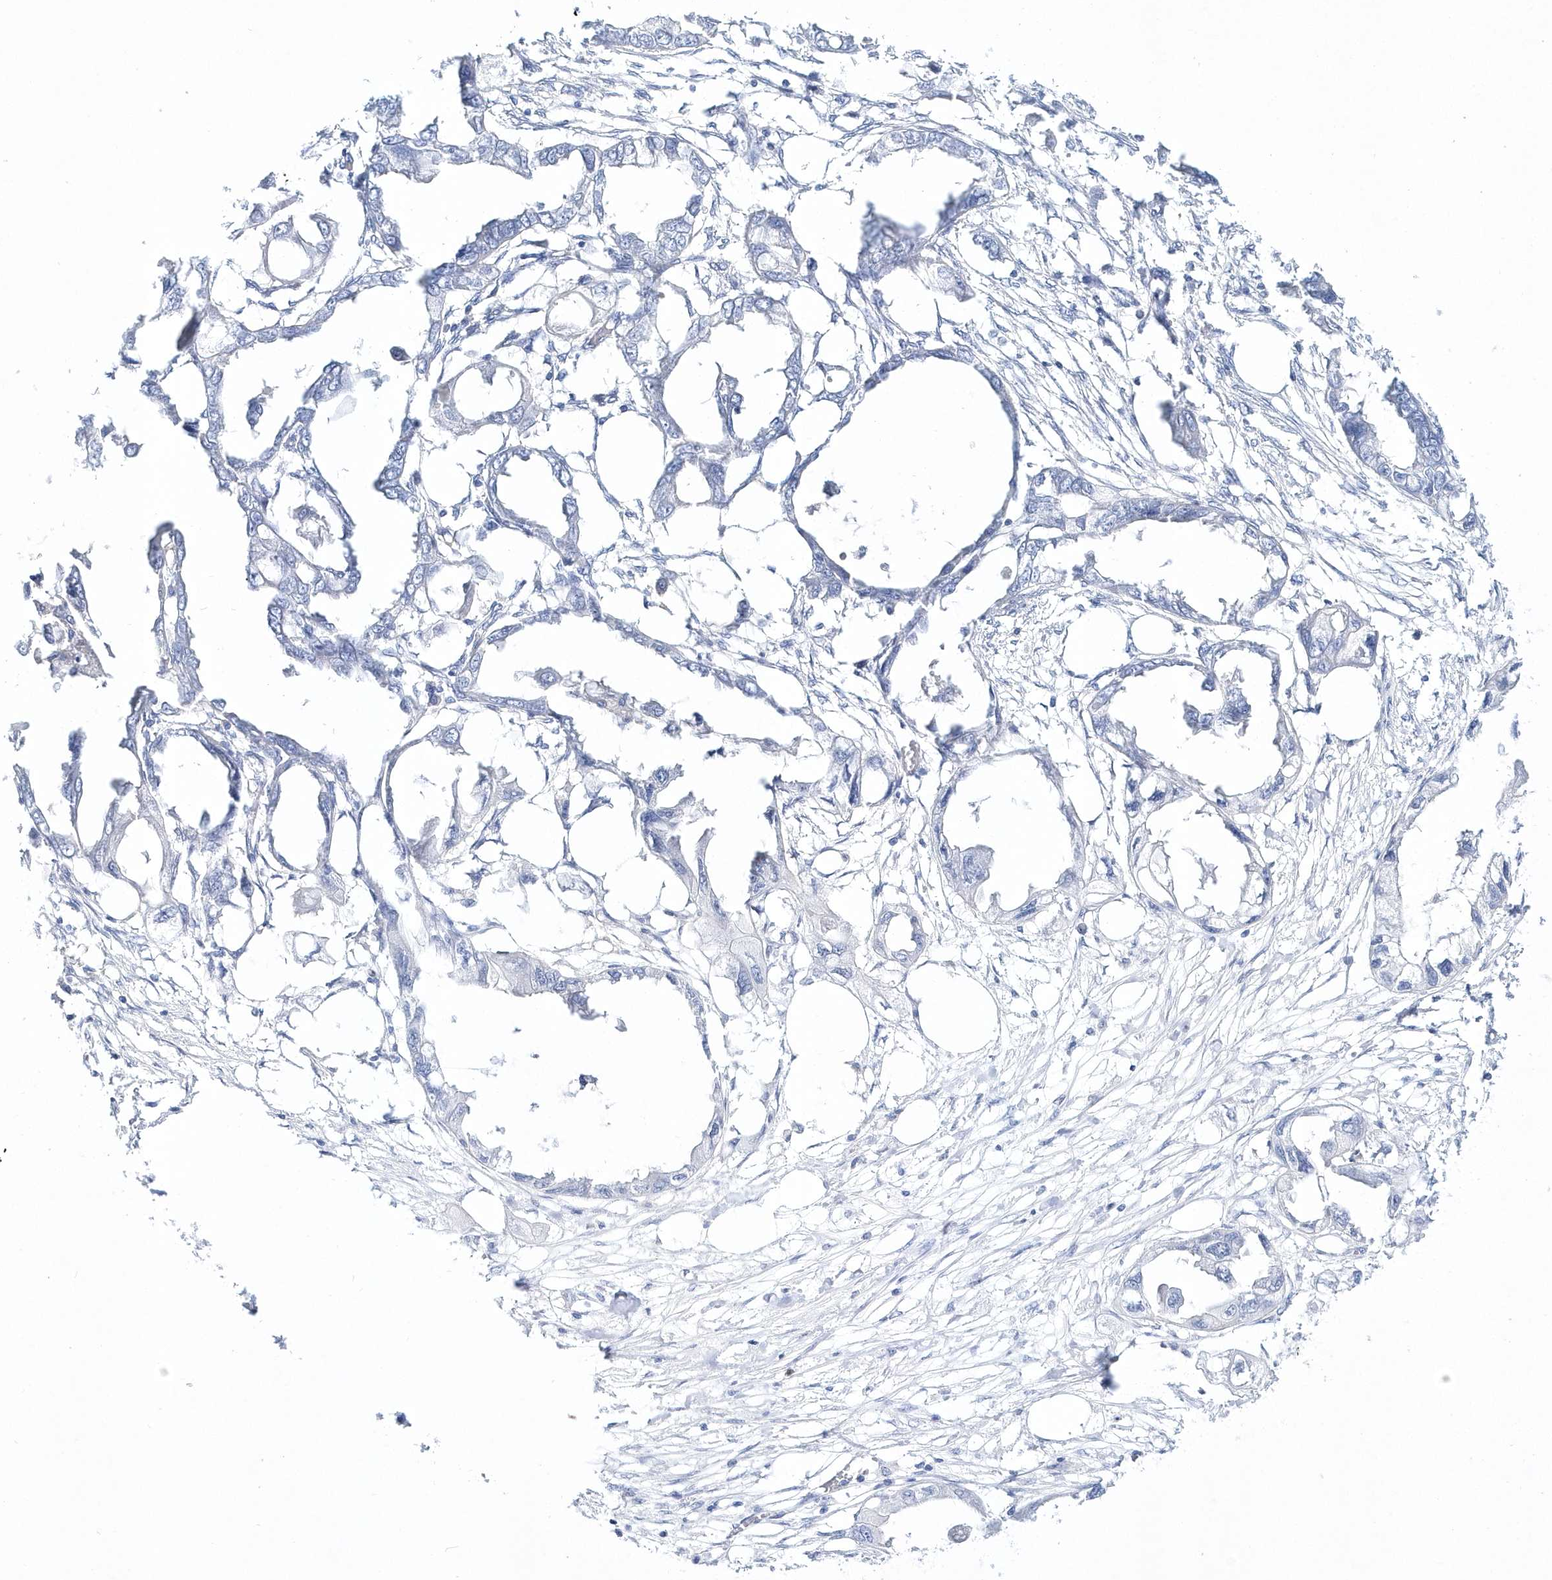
{"staining": {"intensity": "negative", "quantity": "none", "location": "none"}, "tissue": "endometrial cancer", "cell_type": "Tumor cells", "image_type": "cancer", "snomed": [{"axis": "morphology", "description": "Adenocarcinoma, NOS"}, {"axis": "morphology", "description": "Adenocarcinoma, metastatic, NOS"}, {"axis": "topography", "description": "Adipose tissue"}, {"axis": "topography", "description": "Endometrium"}], "caption": "Immunohistochemical staining of human adenocarcinoma (endometrial) exhibits no significant expression in tumor cells.", "gene": "TMCO6", "patient": {"sex": "female", "age": 67}}